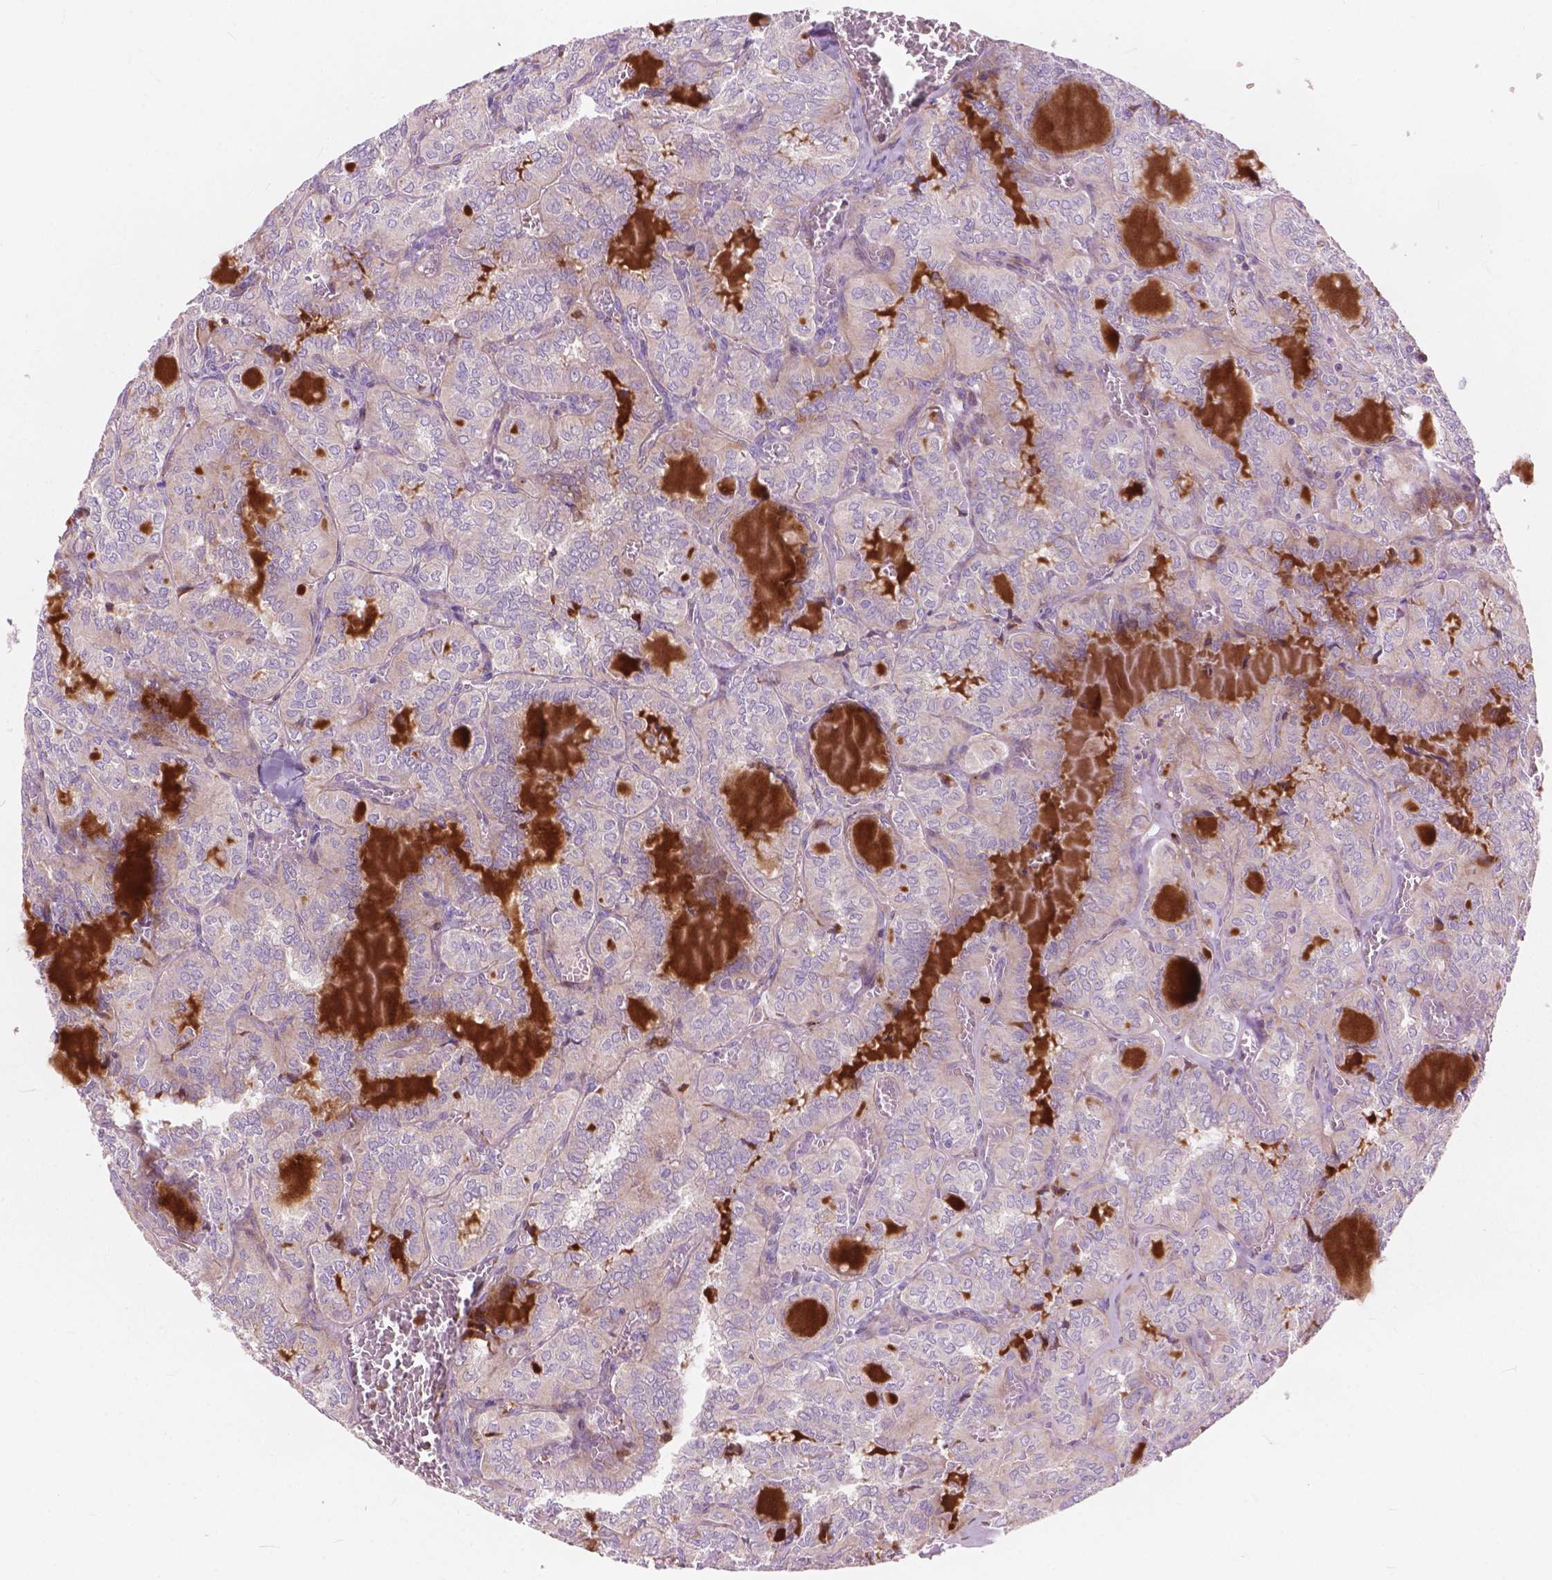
{"staining": {"intensity": "negative", "quantity": "none", "location": "none"}, "tissue": "thyroid cancer", "cell_type": "Tumor cells", "image_type": "cancer", "snomed": [{"axis": "morphology", "description": "Papillary adenocarcinoma, NOS"}, {"axis": "topography", "description": "Thyroid gland"}], "caption": "The image displays no staining of tumor cells in papillary adenocarcinoma (thyroid).", "gene": "MORN1", "patient": {"sex": "female", "age": 41}}